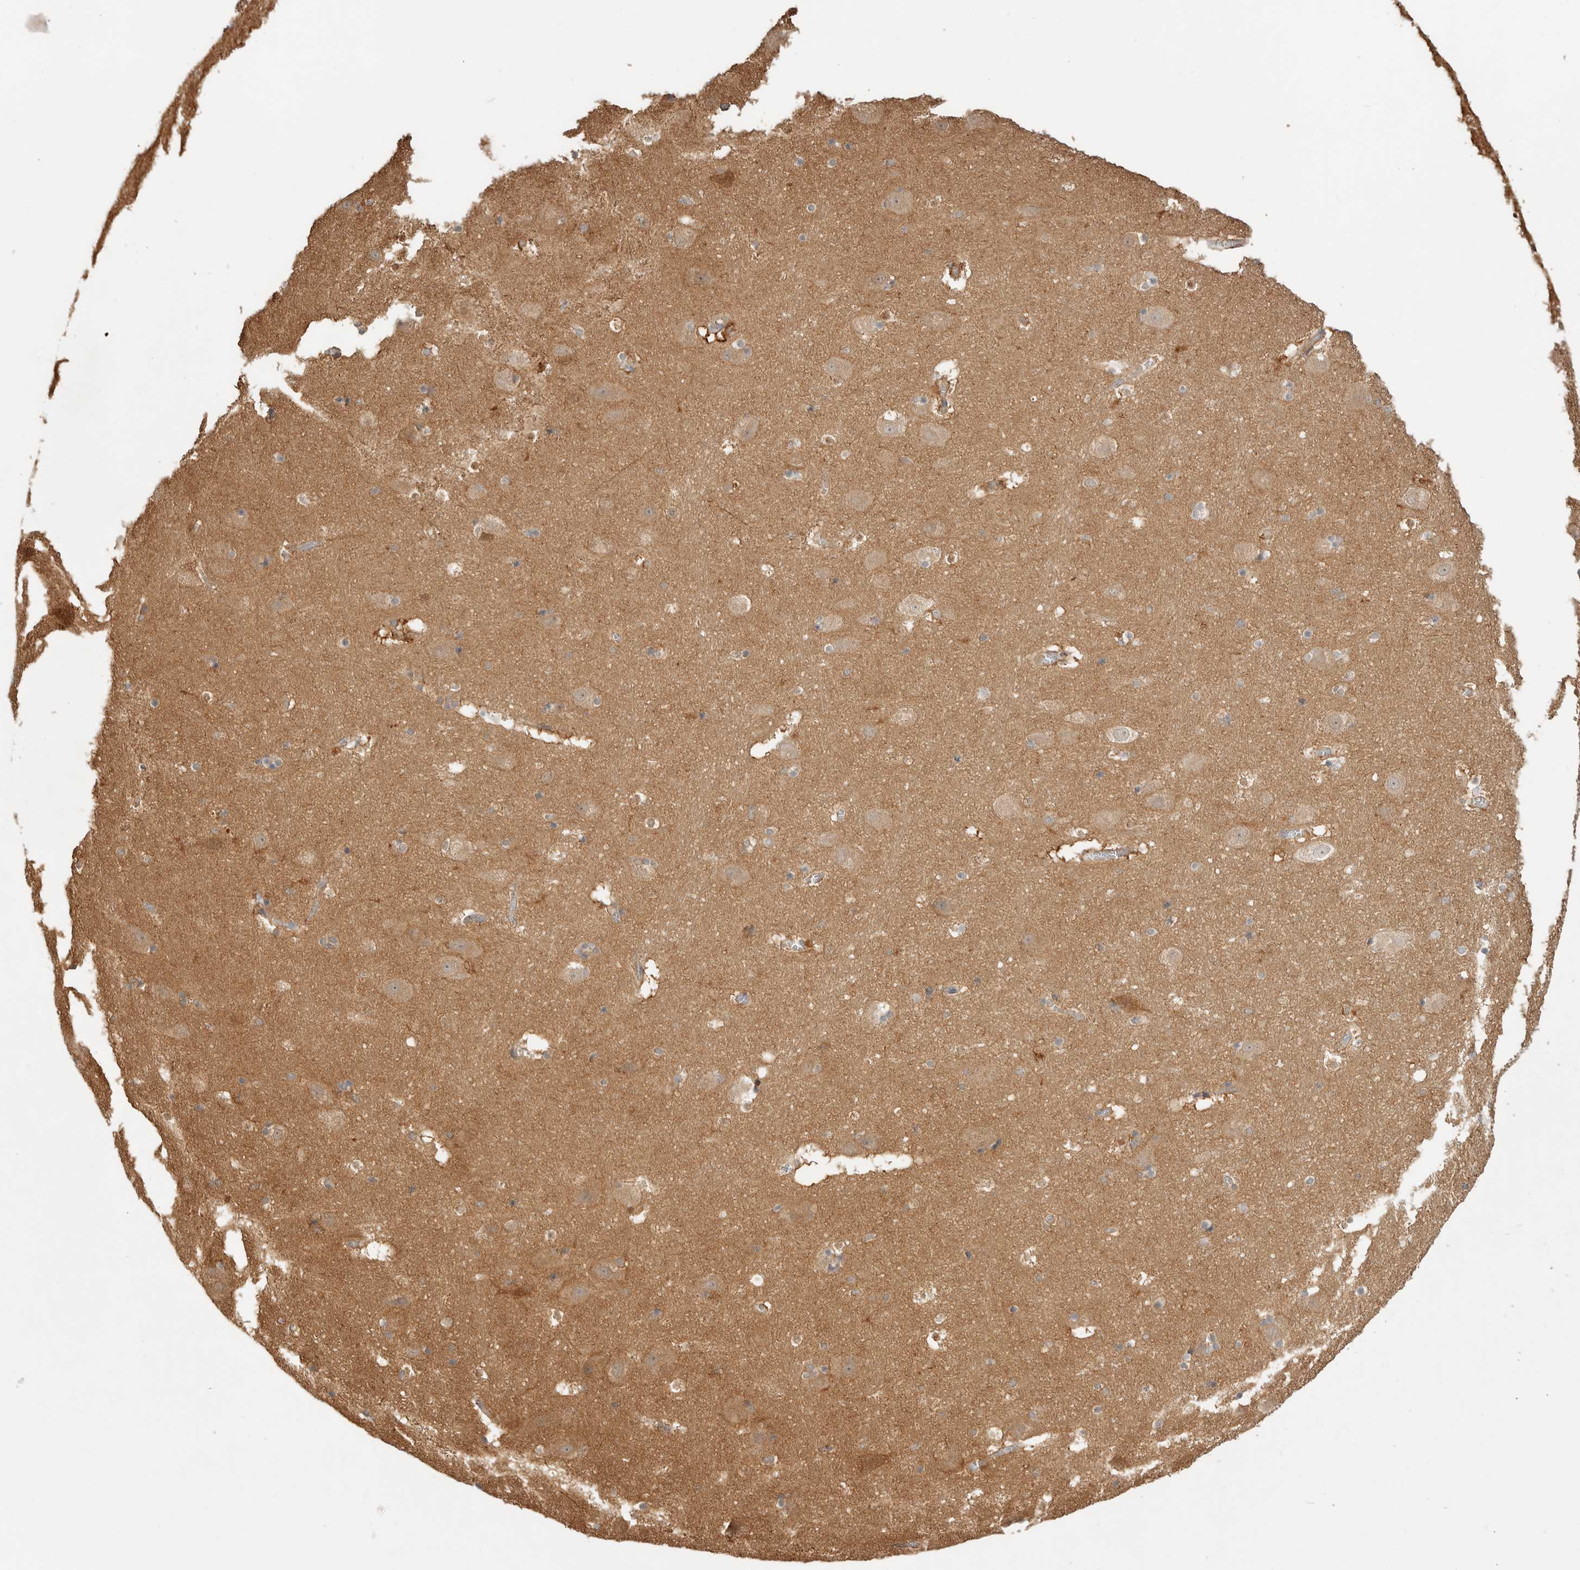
{"staining": {"intensity": "weak", "quantity": ">75%", "location": "cytoplasmic/membranous"}, "tissue": "hippocampus", "cell_type": "Glial cells", "image_type": "normal", "snomed": [{"axis": "morphology", "description": "Normal tissue, NOS"}, {"axis": "topography", "description": "Hippocampus"}], "caption": "IHC histopathology image of unremarkable hippocampus: hippocampus stained using immunohistochemistry displays low levels of weak protein expression localized specifically in the cytoplasmic/membranous of glial cells, appearing as a cytoplasmic/membranous brown color.", "gene": "CLDN12", "patient": {"sex": "male", "age": 45}}